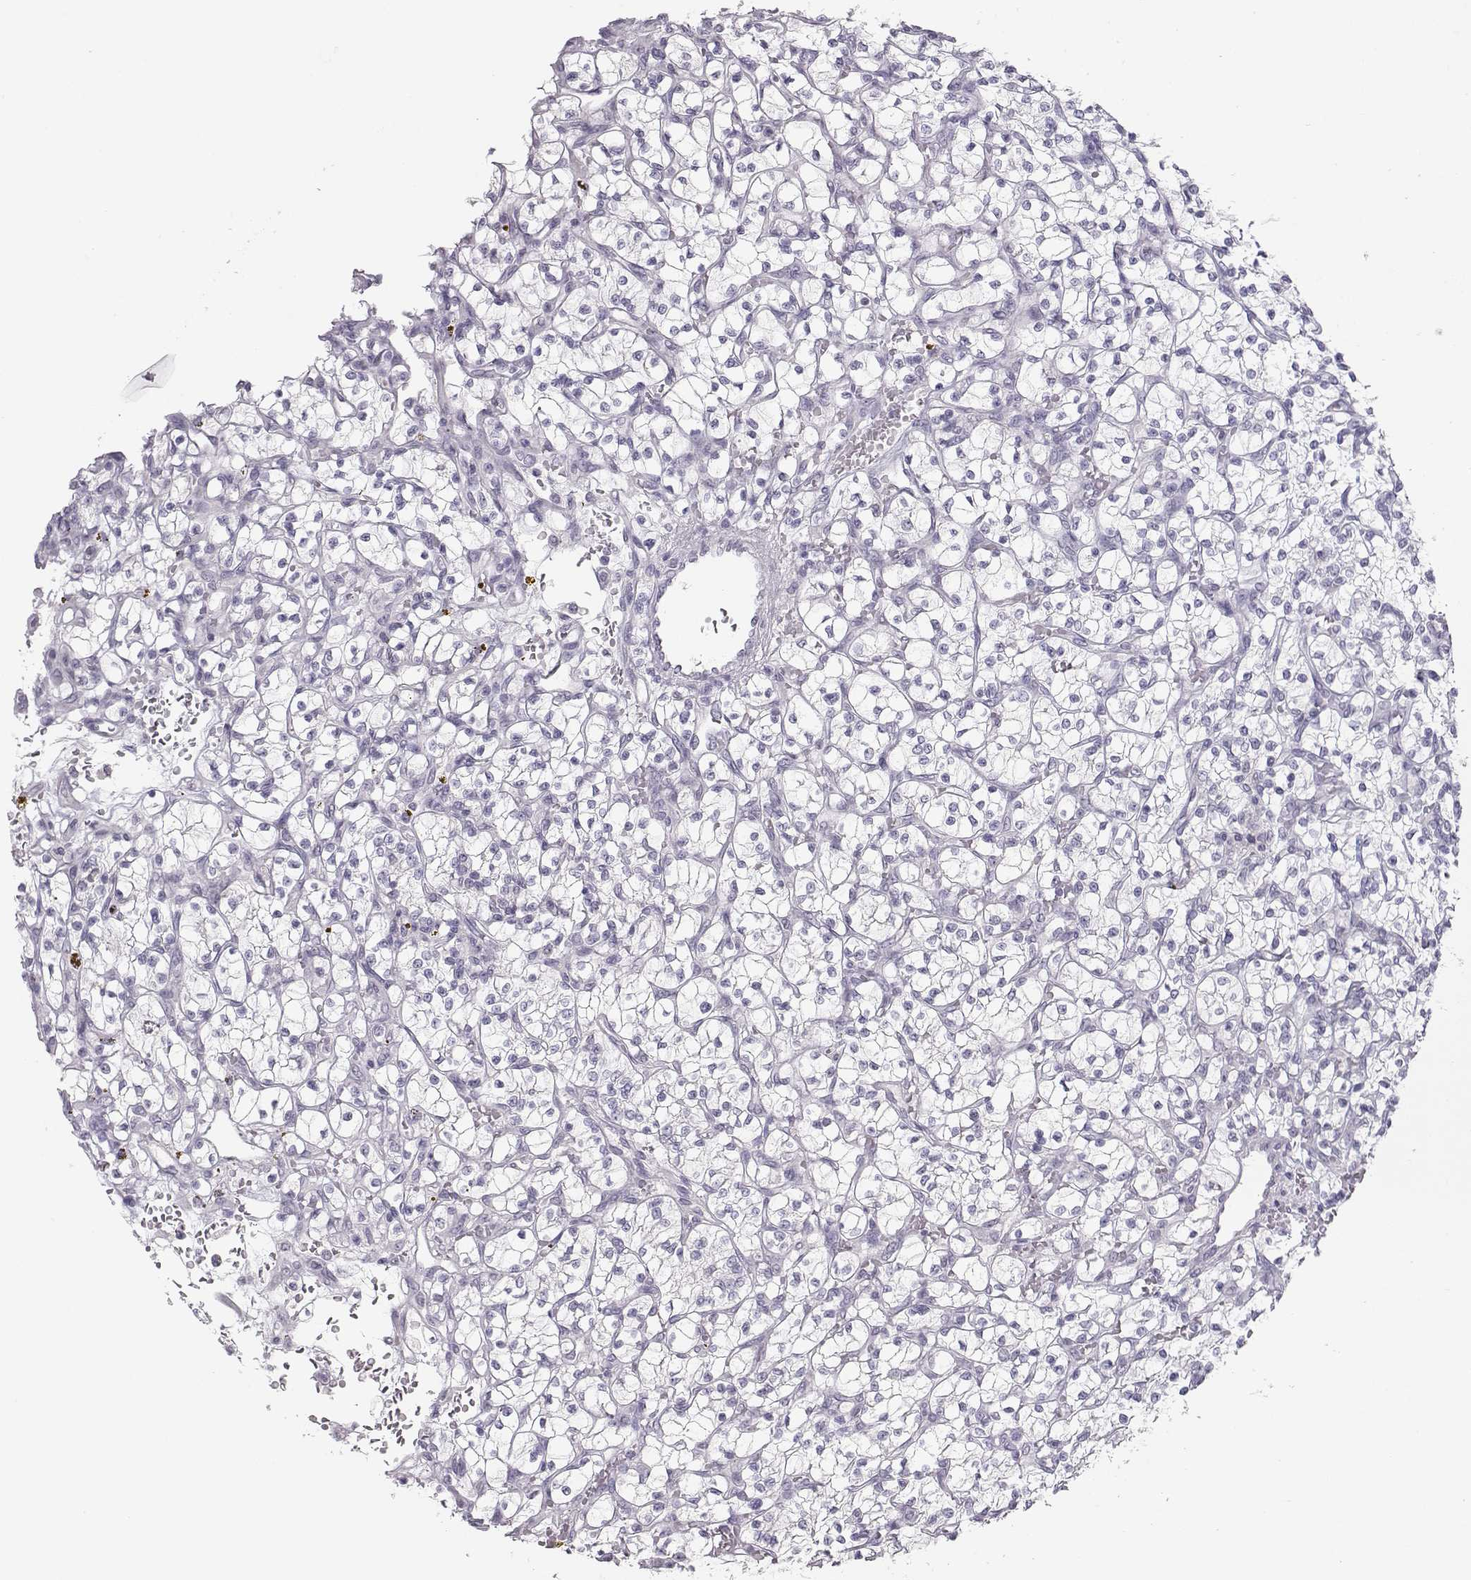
{"staining": {"intensity": "negative", "quantity": "none", "location": "none"}, "tissue": "renal cancer", "cell_type": "Tumor cells", "image_type": "cancer", "snomed": [{"axis": "morphology", "description": "Adenocarcinoma, NOS"}, {"axis": "topography", "description": "Kidney"}], "caption": "This is a image of IHC staining of renal cancer (adenocarcinoma), which shows no positivity in tumor cells.", "gene": "IMPG1", "patient": {"sex": "female", "age": 64}}